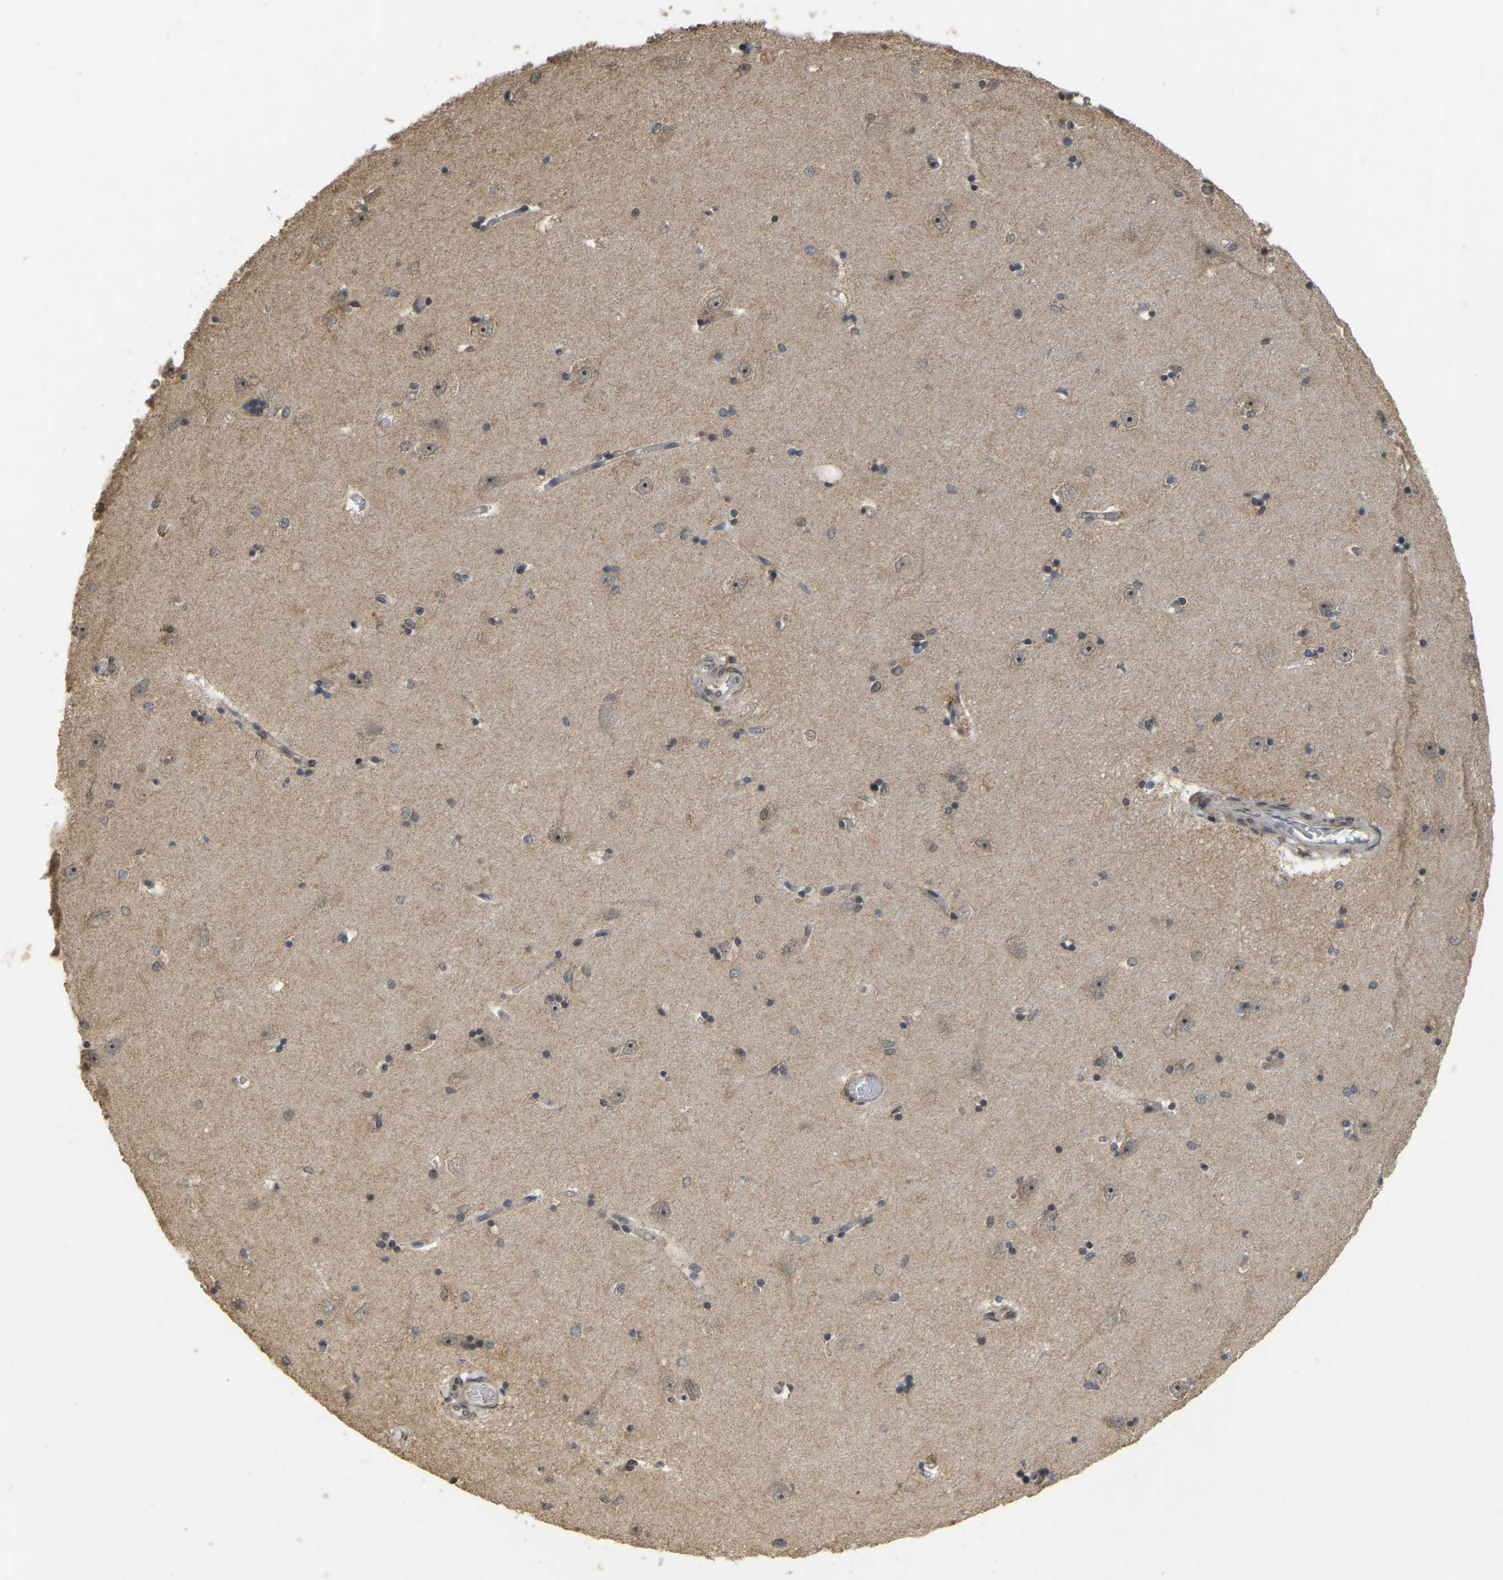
{"staining": {"intensity": "moderate", "quantity": "<25%", "location": "nuclear"}, "tissue": "hippocampus", "cell_type": "Glial cells", "image_type": "normal", "snomed": [{"axis": "morphology", "description": "Normal tissue, NOS"}, {"axis": "topography", "description": "Hippocampus"}], "caption": "DAB (3,3'-diaminobenzidine) immunohistochemical staining of normal hippocampus shows moderate nuclear protein expression in about <25% of glial cells. (brown staining indicates protein expression, while blue staining denotes nuclei).", "gene": "BRF2", "patient": {"sex": "male", "age": 45}}